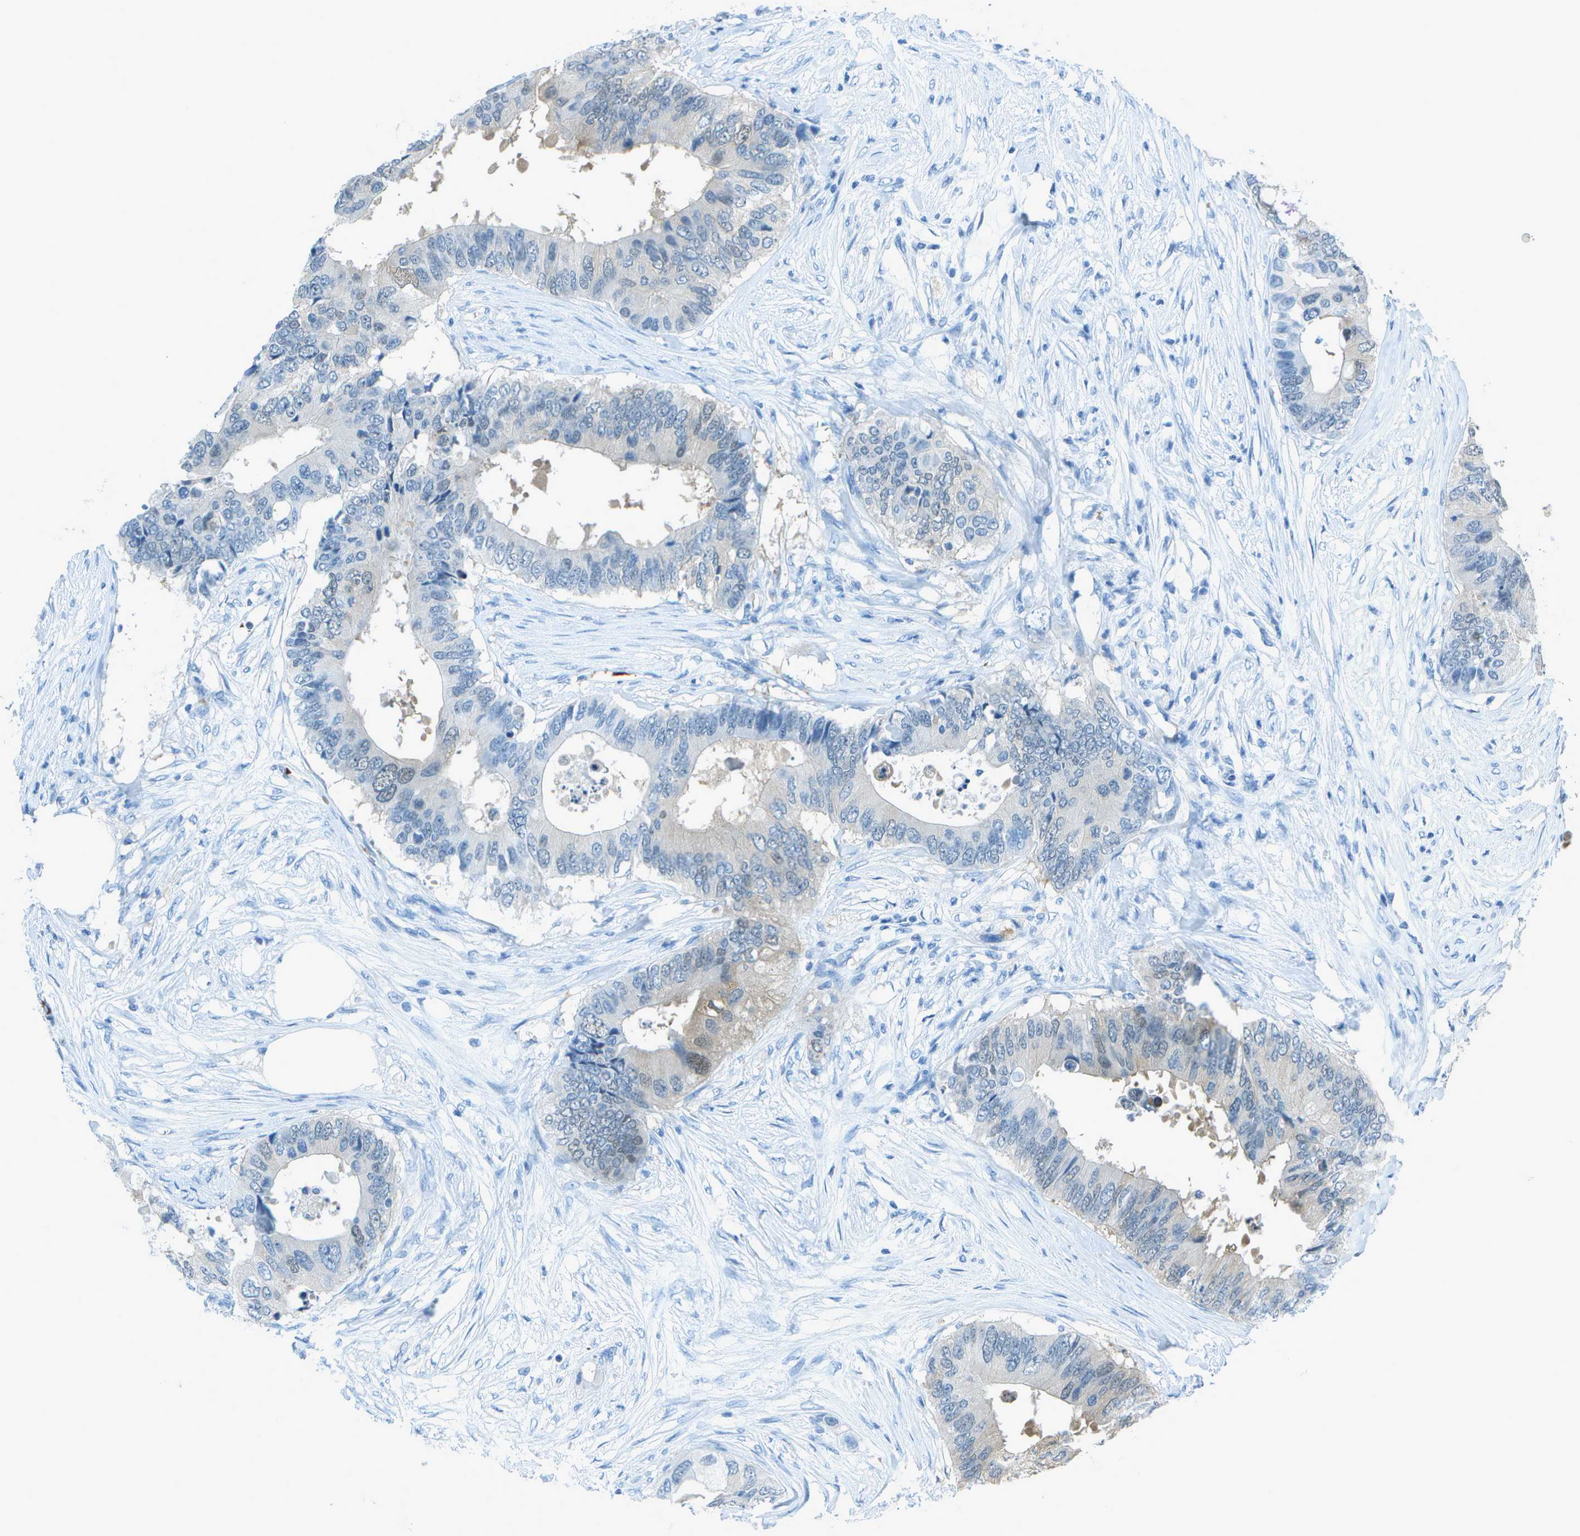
{"staining": {"intensity": "weak", "quantity": "<25%", "location": "cytoplasmic/membranous,nuclear"}, "tissue": "colorectal cancer", "cell_type": "Tumor cells", "image_type": "cancer", "snomed": [{"axis": "morphology", "description": "Adenocarcinoma, NOS"}, {"axis": "topography", "description": "Colon"}], "caption": "This is an IHC micrograph of human colorectal cancer. There is no staining in tumor cells.", "gene": "ASL", "patient": {"sex": "male", "age": 71}}